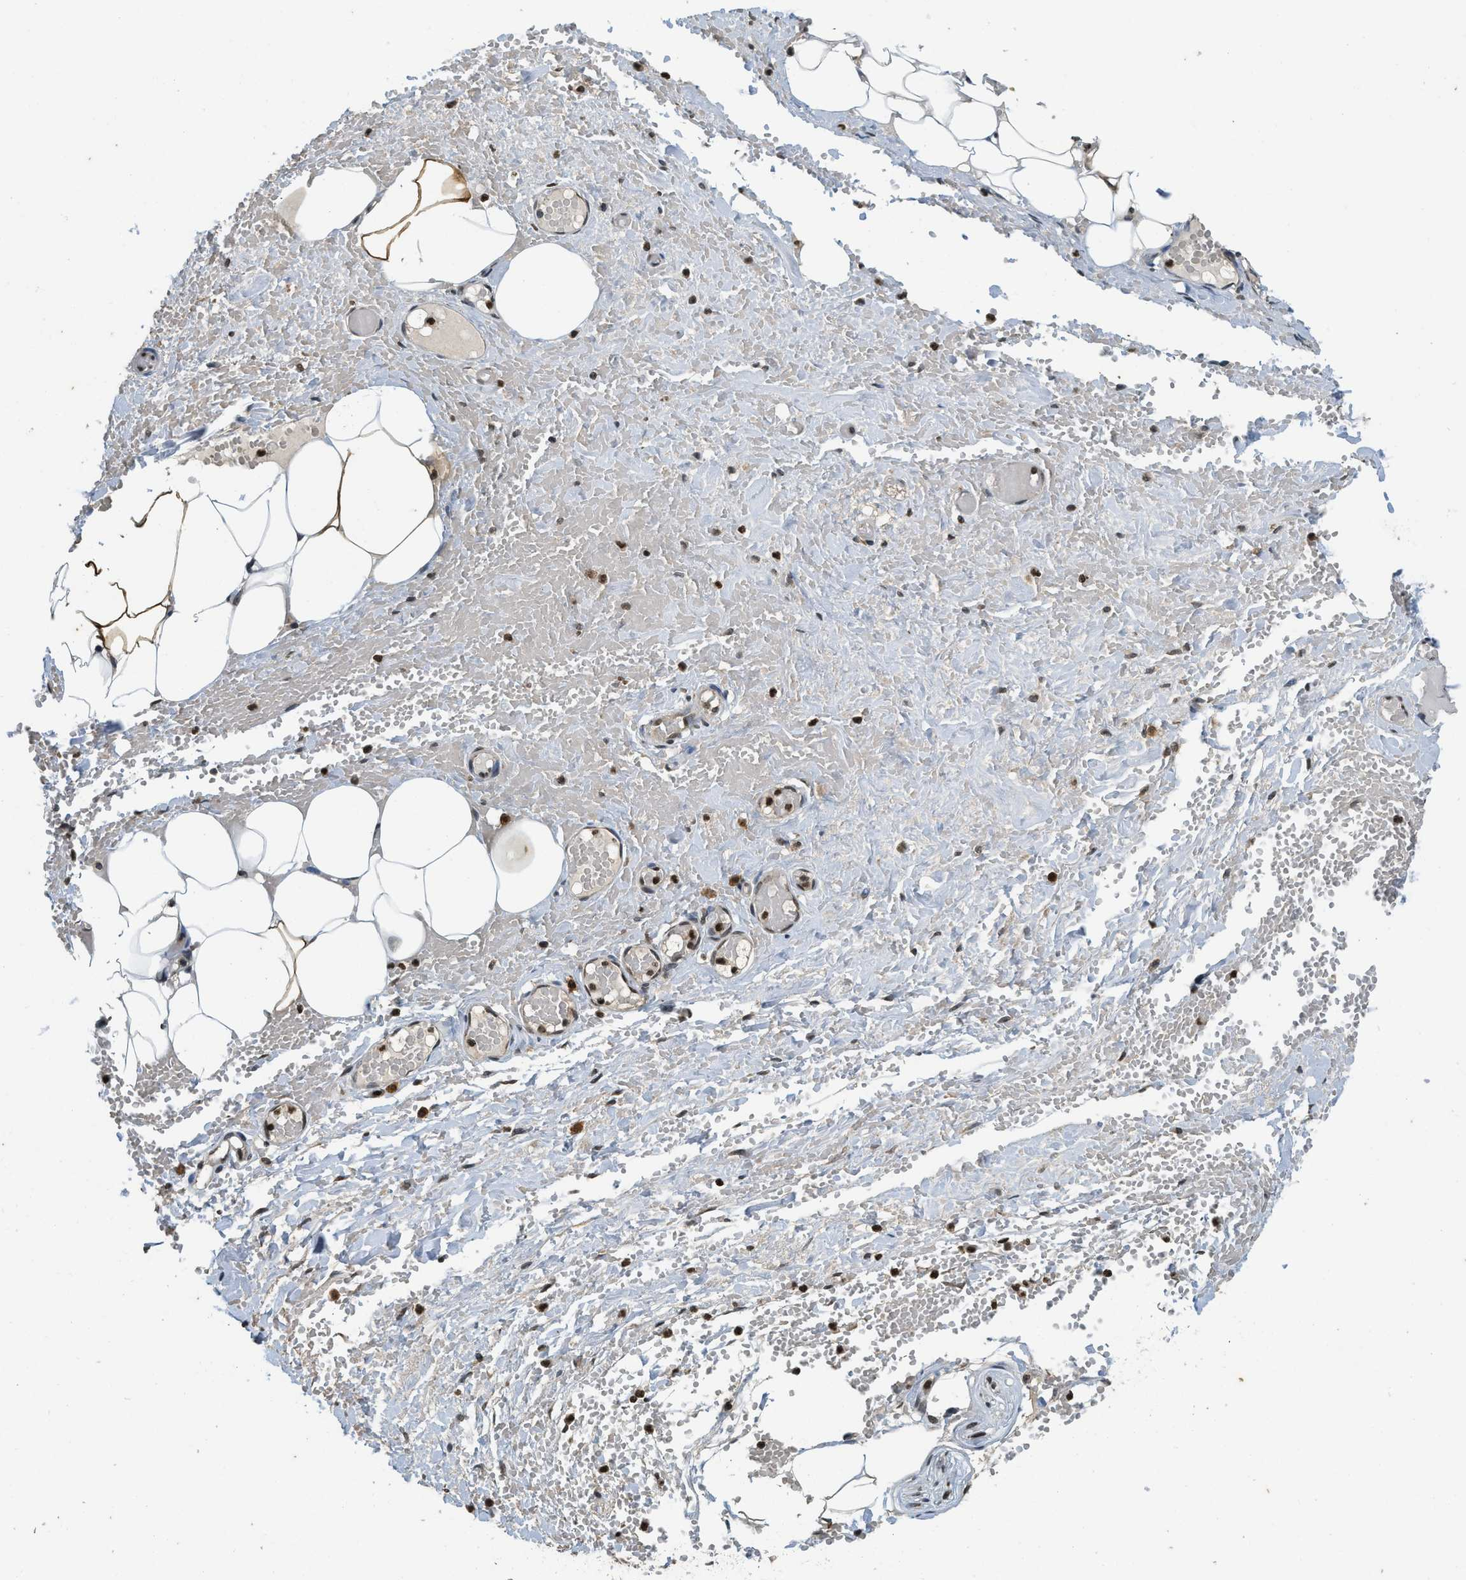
{"staining": {"intensity": "moderate", "quantity": "25%-75%", "location": "nuclear"}, "tissue": "adipose tissue", "cell_type": "Adipocytes", "image_type": "normal", "snomed": [{"axis": "morphology", "description": "Normal tissue, NOS"}, {"axis": "topography", "description": "Soft tissue"}, {"axis": "topography", "description": "Vascular tissue"}], "caption": "Immunohistochemical staining of normal human adipose tissue shows medium levels of moderate nuclear positivity in about 25%-75% of adipocytes.", "gene": "SIAH1", "patient": {"sex": "female", "age": 35}}